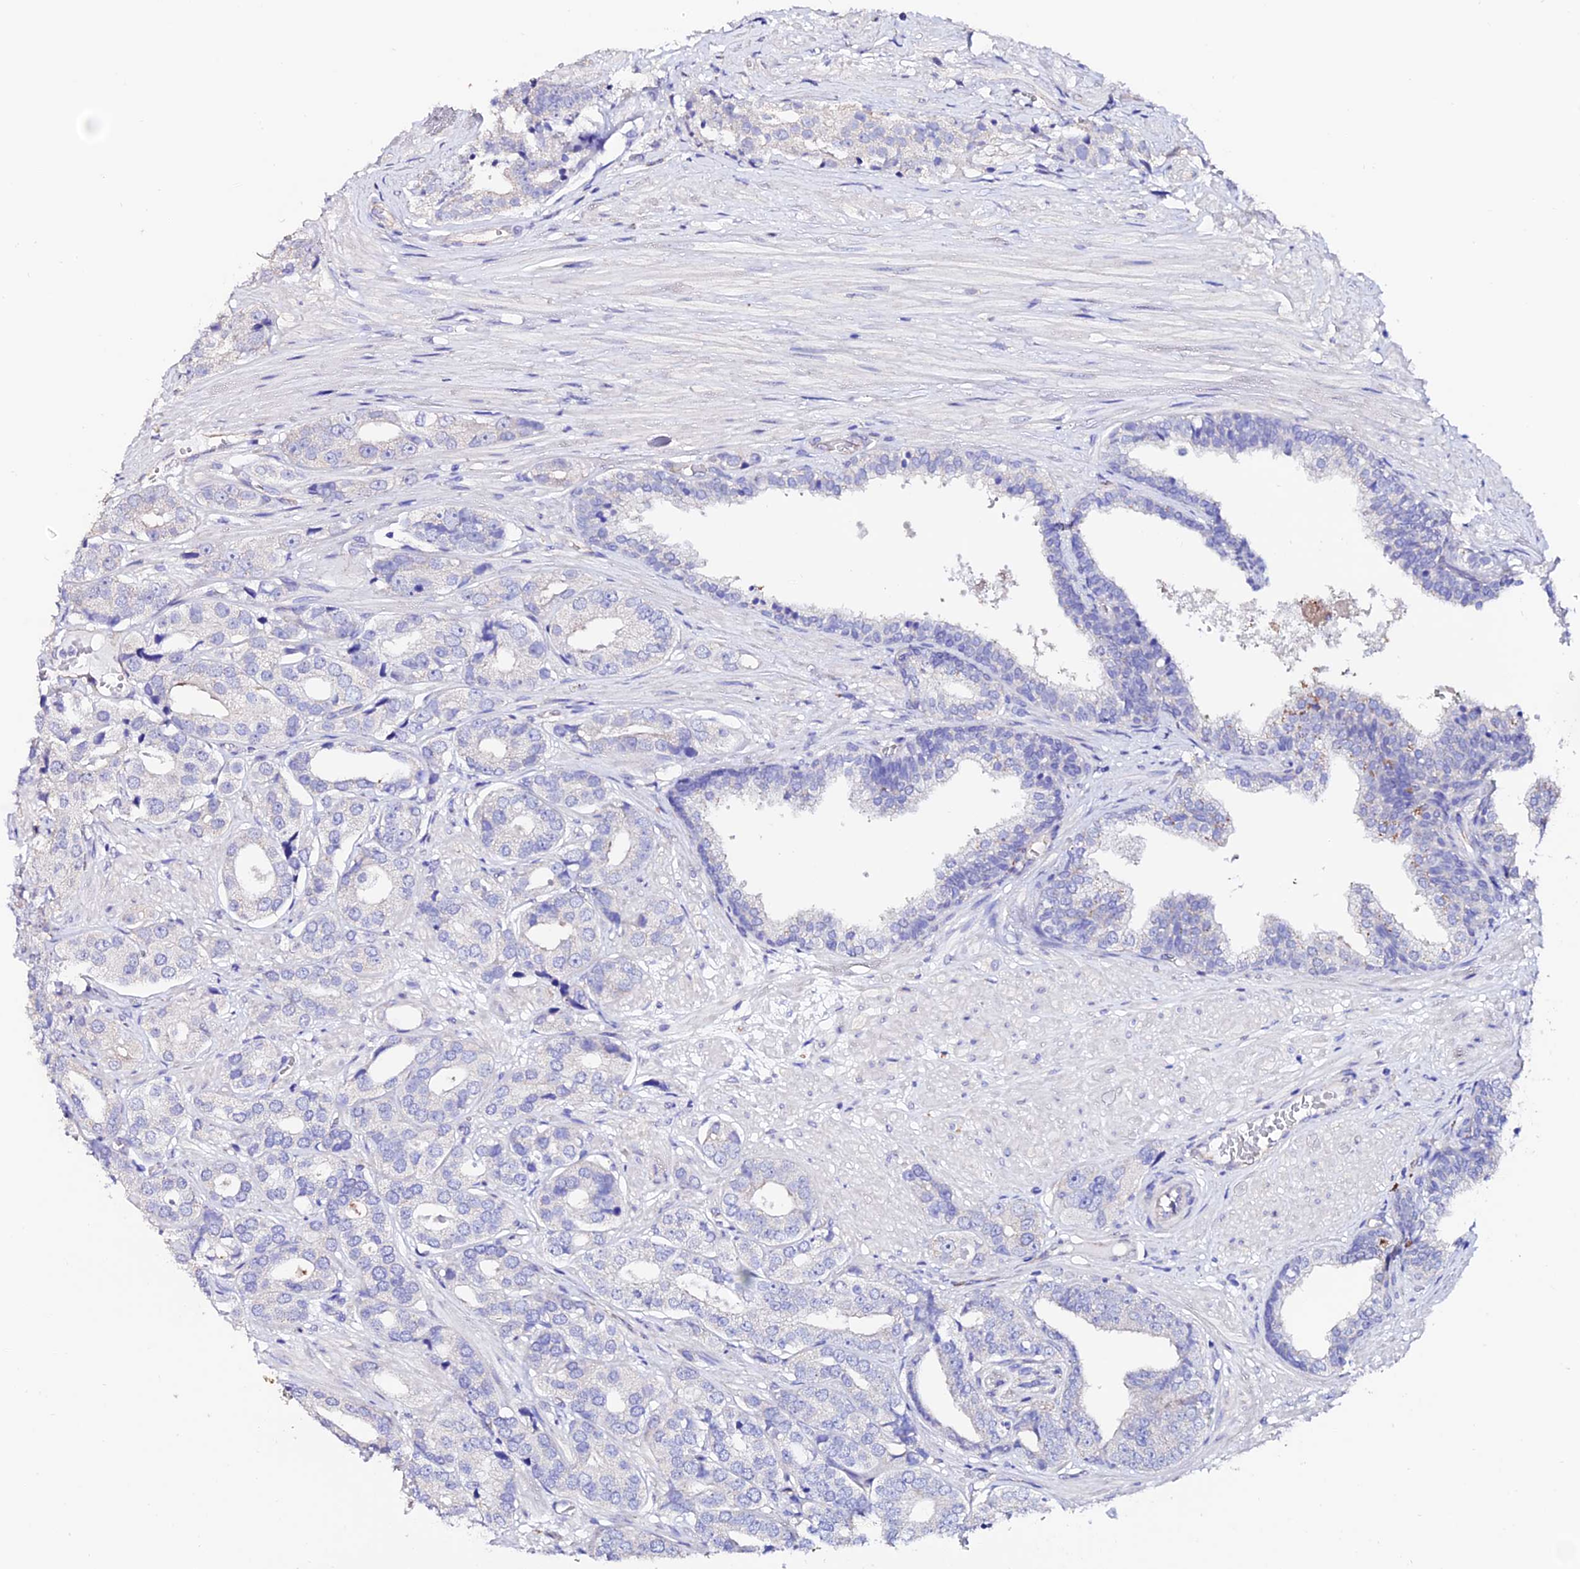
{"staining": {"intensity": "negative", "quantity": "none", "location": "none"}, "tissue": "prostate cancer", "cell_type": "Tumor cells", "image_type": "cancer", "snomed": [{"axis": "morphology", "description": "Adenocarcinoma, High grade"}, {"axis": "topography", "description": "Prostate"}], "caption": "Immunohistochemistry (IHC) of human adenocarcinoma (high-grade) (prostate) displays no staining in tumor cells. (Brightfield microscopy of DAB immunohistochemistry (IHC) at high magnification).", "gene": "ESM1", "patient": {"sex": "male", "age": 71}}